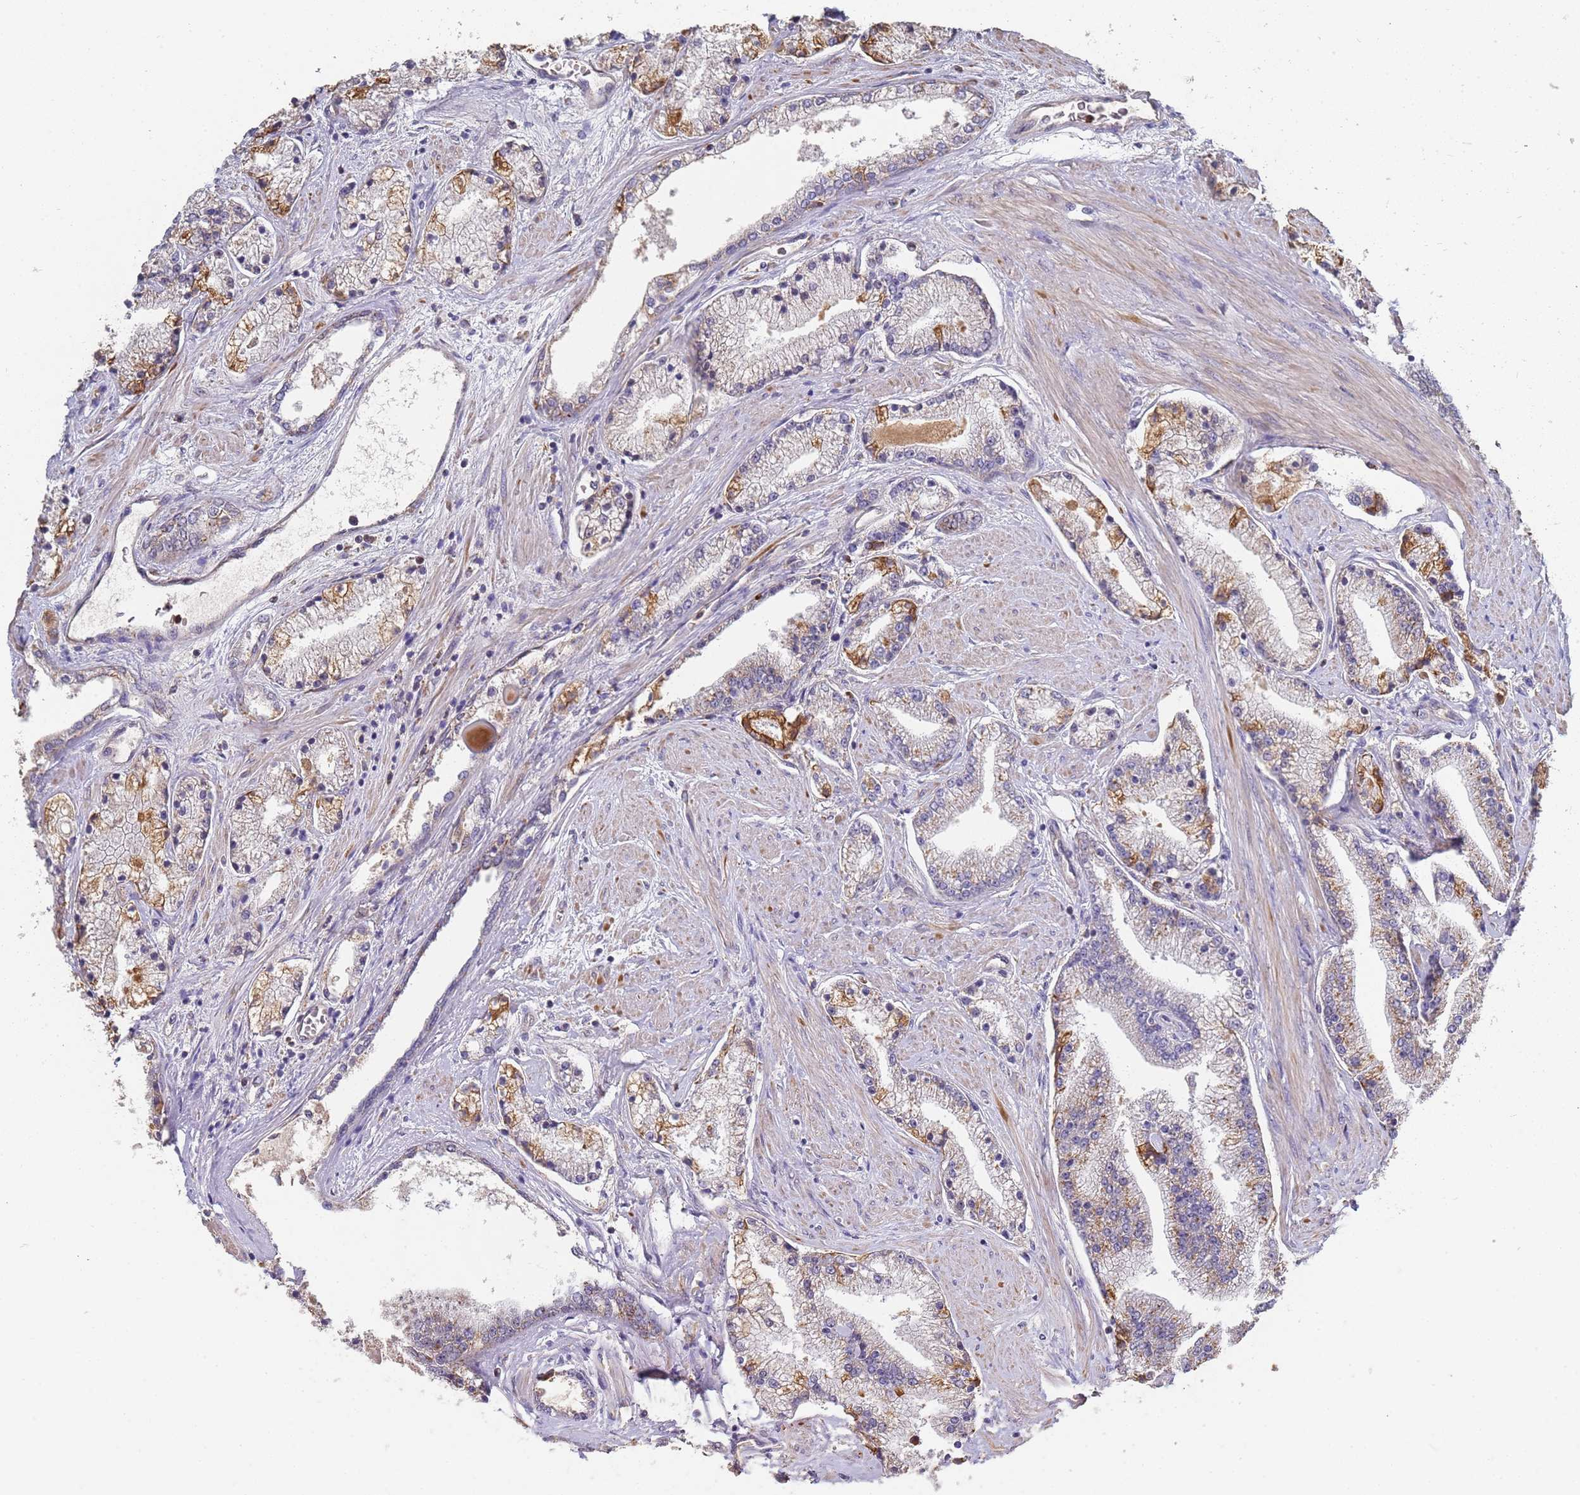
{"staining": {"intensity": "moderate", "quantity": "<25%", "location": "cytoplasmic/membranous"}, "tissue": "prostate cancer", "cell_type": "Tumor cells", "image_type": "cancer", "snomed": [{"axis": "morphology", "description": "Adenocarcinoma, High grade"}, {"axis": "topography", "description": "Prostate"}], "caption": "Approximately <25% of tumor cells in human prostate cancer (high-grade adenocarcinoma) display moderate cytoplasmic/membranous protein positivity as visualized by brown immunohistochemical staining.", "gene": "ABCB6", "patient": {"sex": "male", "age": 67}}